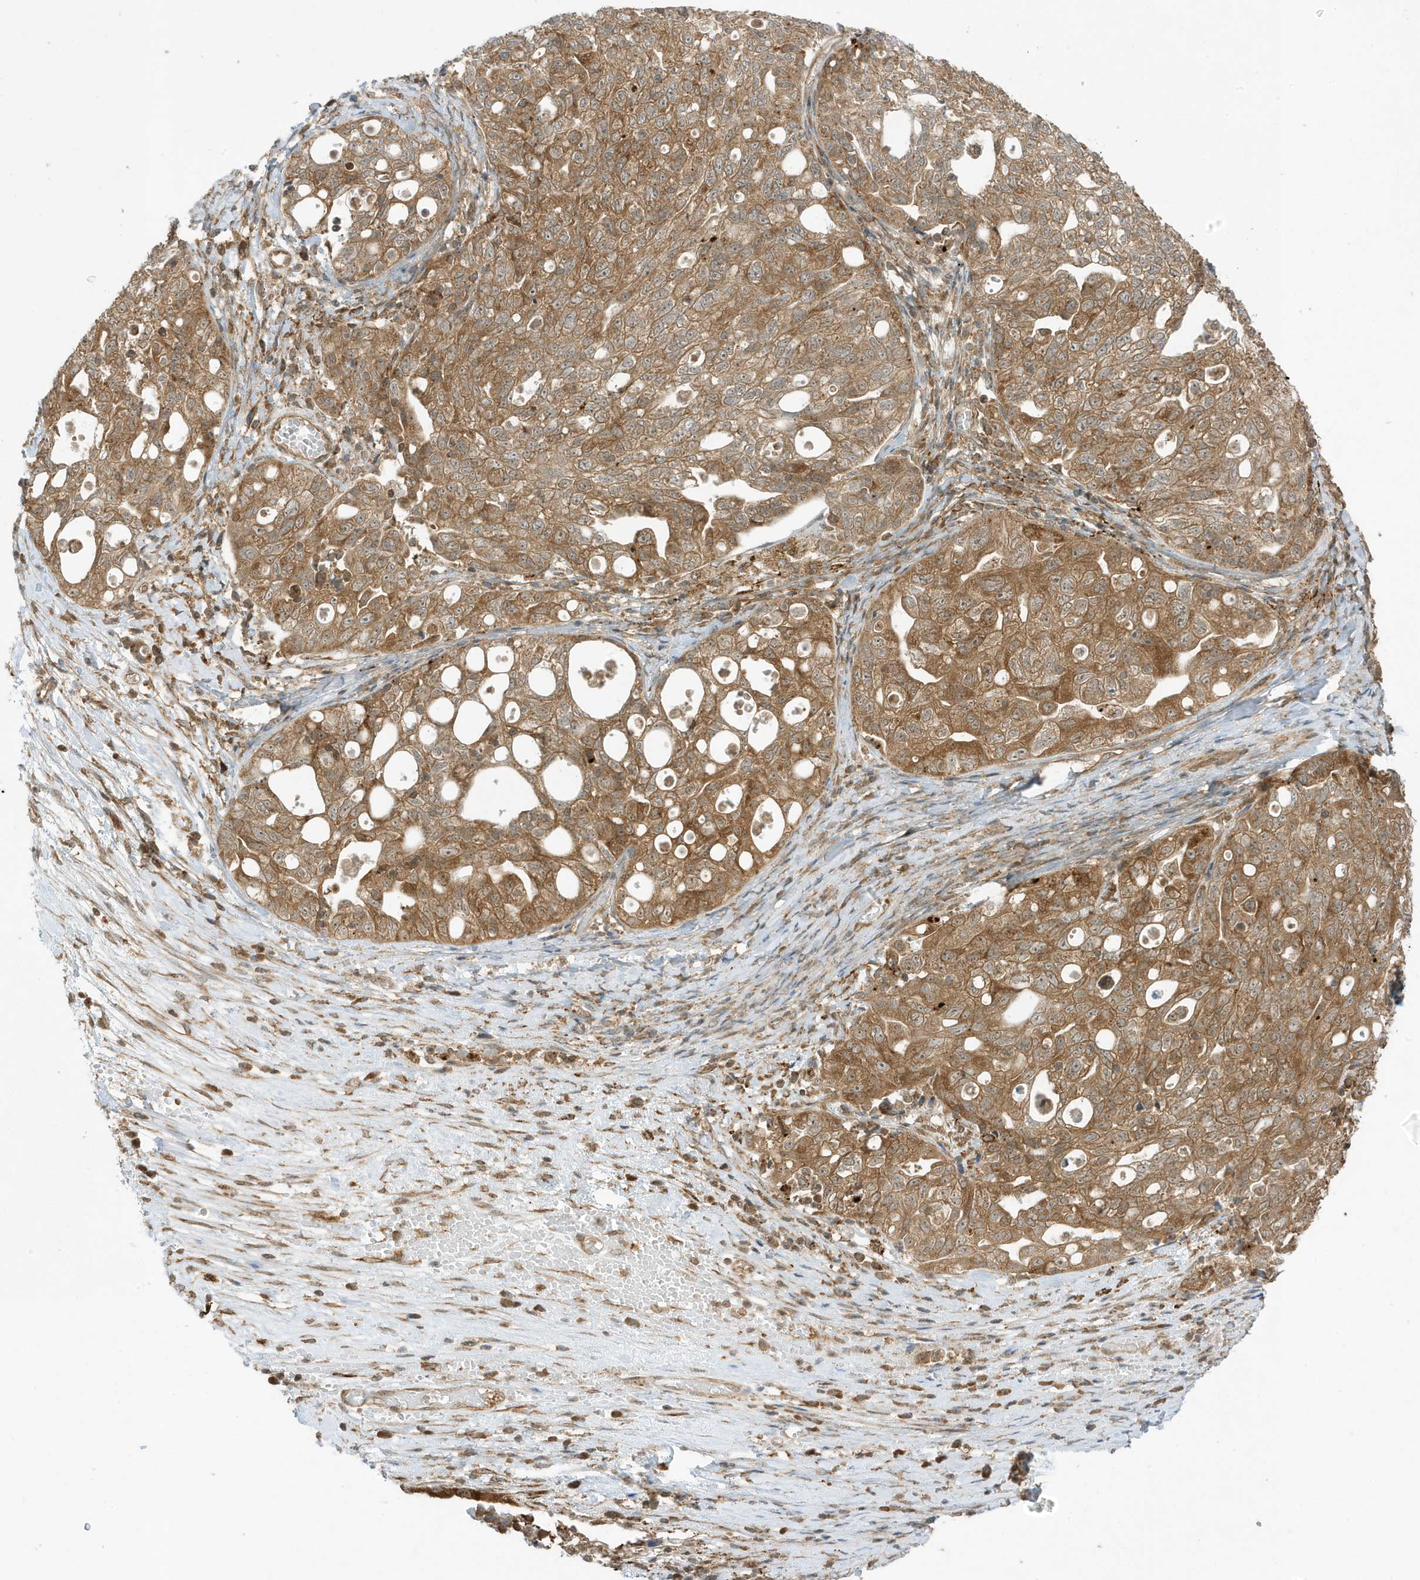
{"staining": {"intensity": "moderate", "quantity": ">75%", "location": "cytoplasmic/membranous"}, "tissue": "ovarian cancer", "cell_type": "Tumor cells", "image_type": "cancer", "snomed": [{"axis": "morphology", "description": "Carcinoma, NOS"}, {"axis": "morphology", "description": "Cystadenocarcinoma, serous, NOS"}, {"axis": "topography", "description": "Ovary"}], "caption": "A histopathology image of carcinoma (ovarian) stained for a protein shows moderate cytoplasmic/membranous brown staining in tumor cells.", "gene": "DHX36", "patient": {"sex": "female", "age": 69}}